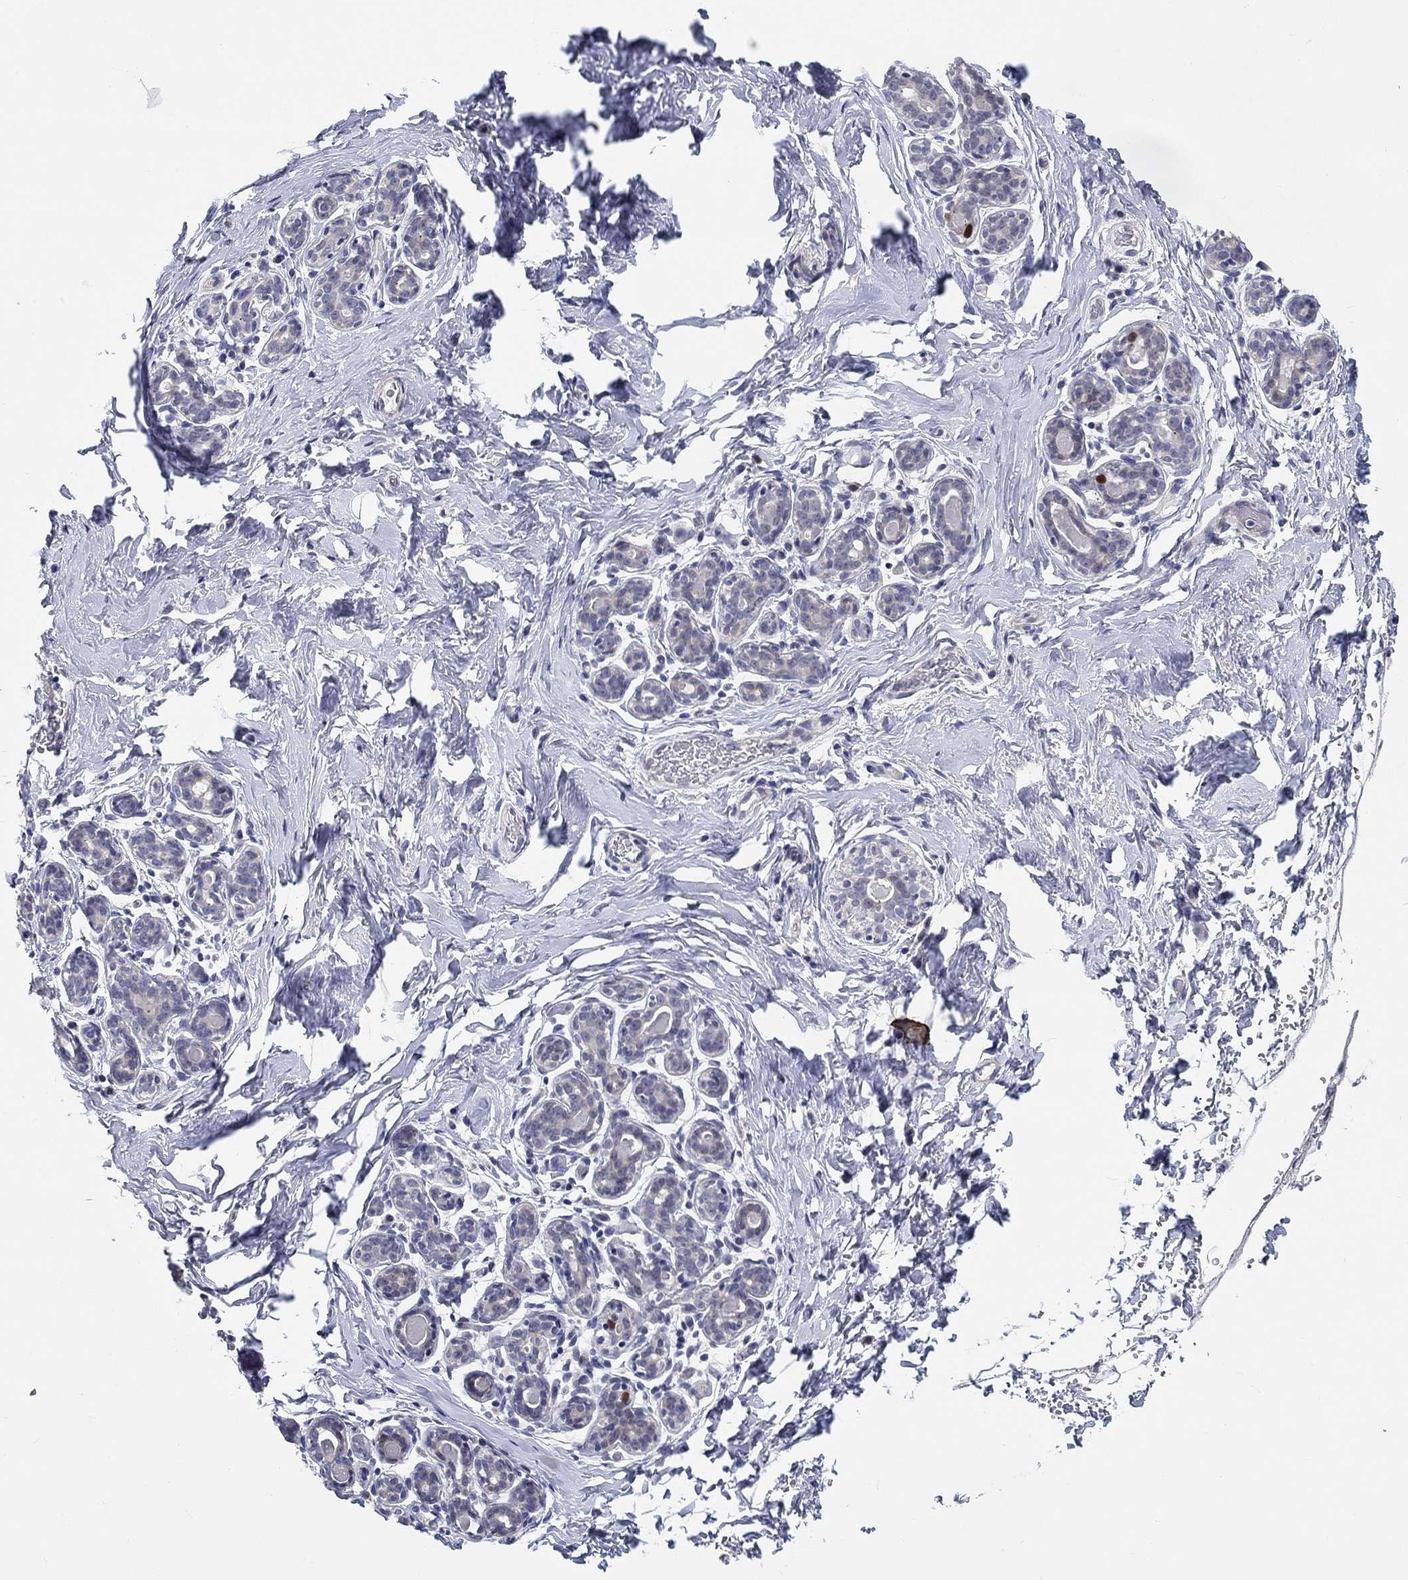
{"staining": {"intensity": "negative", "quantity": "none", "location": "none"}, "tissue": "breast", "cell_type": "Adipocytes", "image_type": "normal", "snomed": [{"axis": "morphology", "description": "Normal tissue, NOS"}, {"axis": "topography", "description": "Skin"}, {"axis": "topography", "description": "Breast"}], "caption": "An image of breast stained for a protein reveals no brown staining in adipocytes. Brightfield microscopy of immunohistochemistry stained with DAB (brown) and hematoxylin (blue), captured at high magnification.", "gene": "PRC1", "patient": {"sex": "female", "age": 43}}